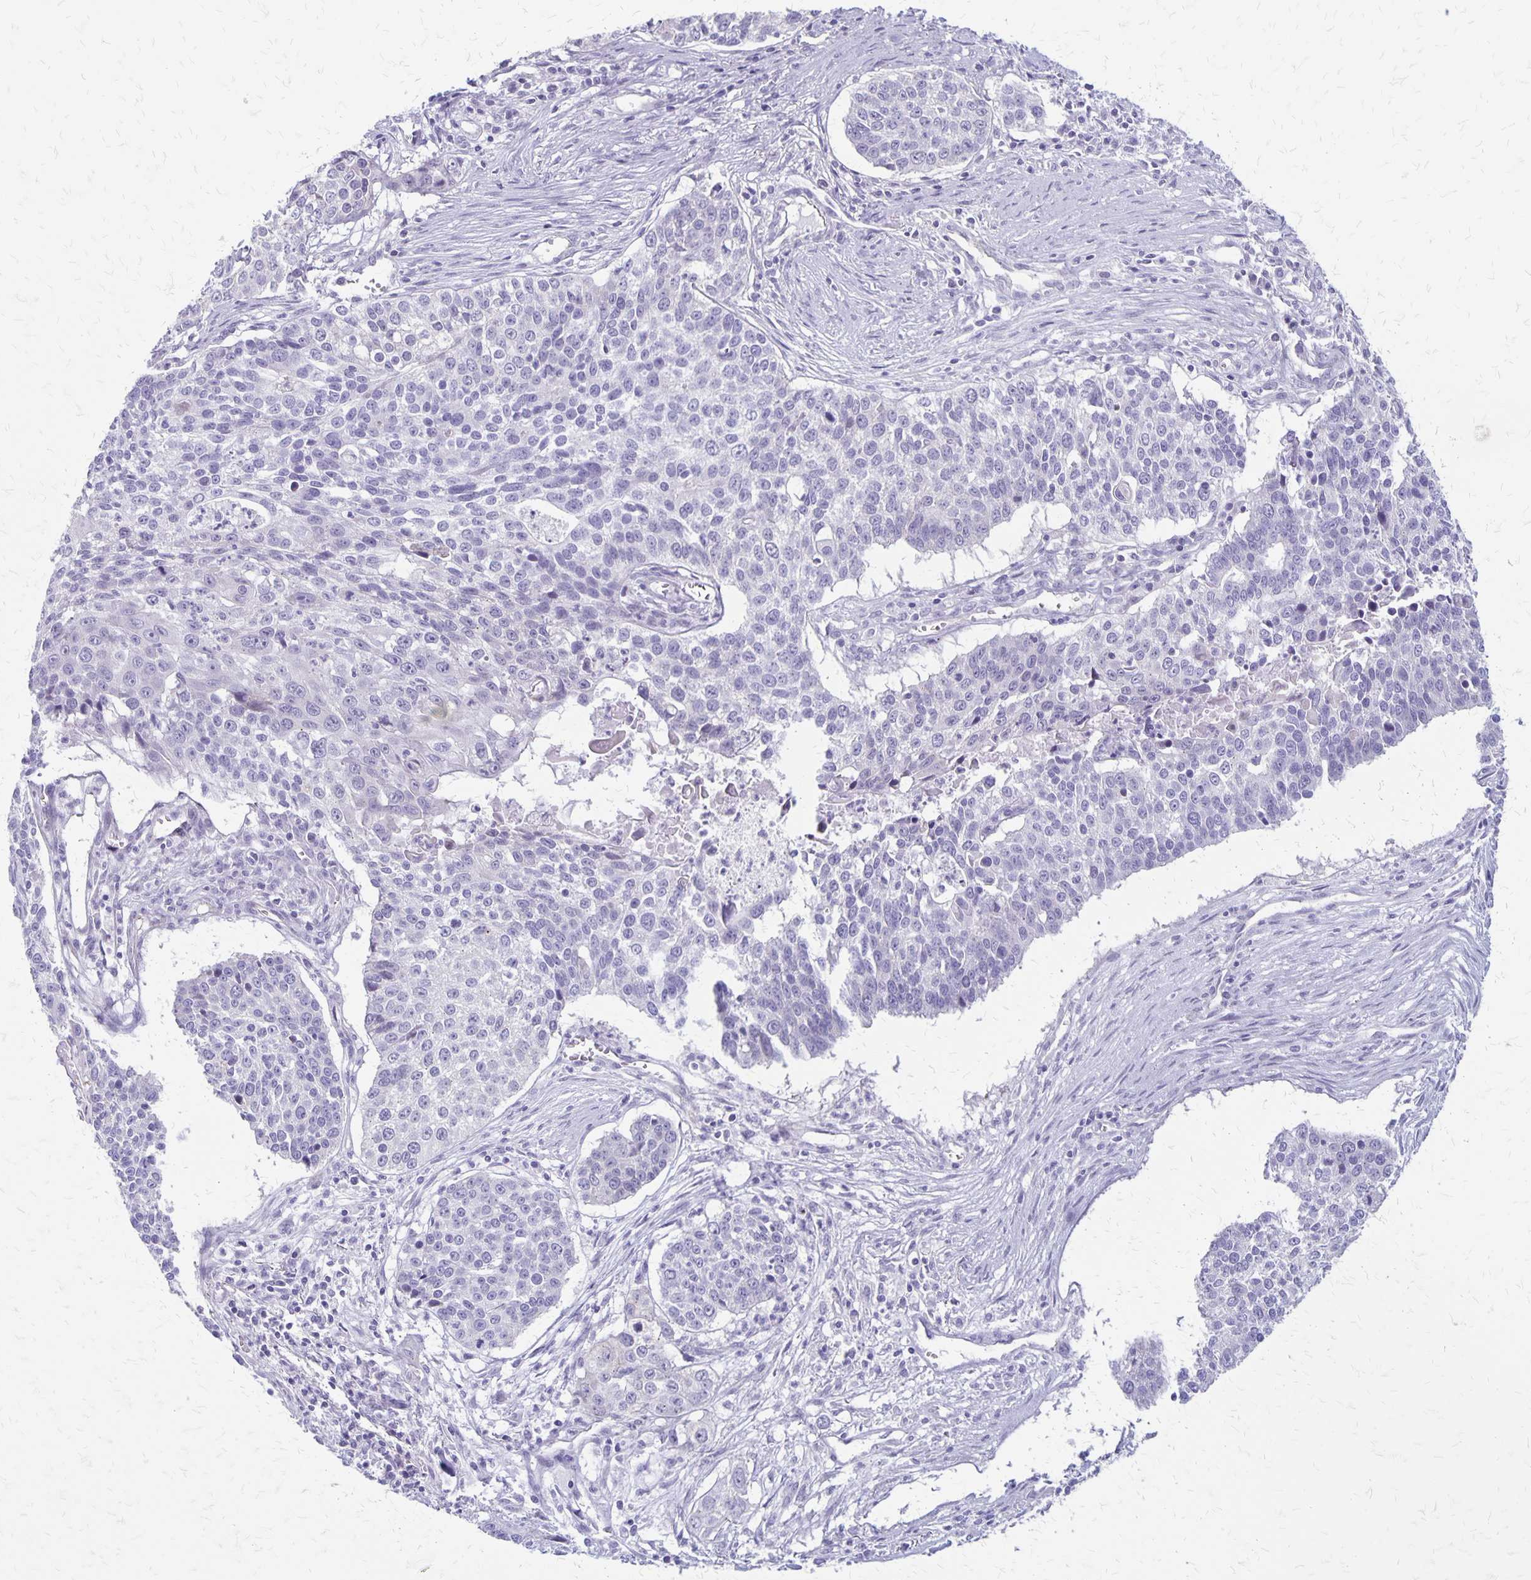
{"staining": {"intensity": "negative", "quantity": "none", "location": "none"}, "tissue": "lung cancer", "cell_type": "Tumor cells", "image_type": "cancer", "snomed": [{"axis": "morphology", "description": "Squamous cell carcinoma, NOS"}, {"axis": "morphology", "description": "Squamous cell carcinoma, metastatic, NOS"}, {"axis": "topography", "description": "Lung"}, {"axis": "topography", "description": "Pleura, NOS"}], "caption": "IHC of human squamous cell carcinoma (lung) demonstrates no positivity in tumor cells. (Brightfield microscopy of DAB IHC at high magnification).", "gene": "HOMER1", "patient": {"sex": "male", "age": 72}}